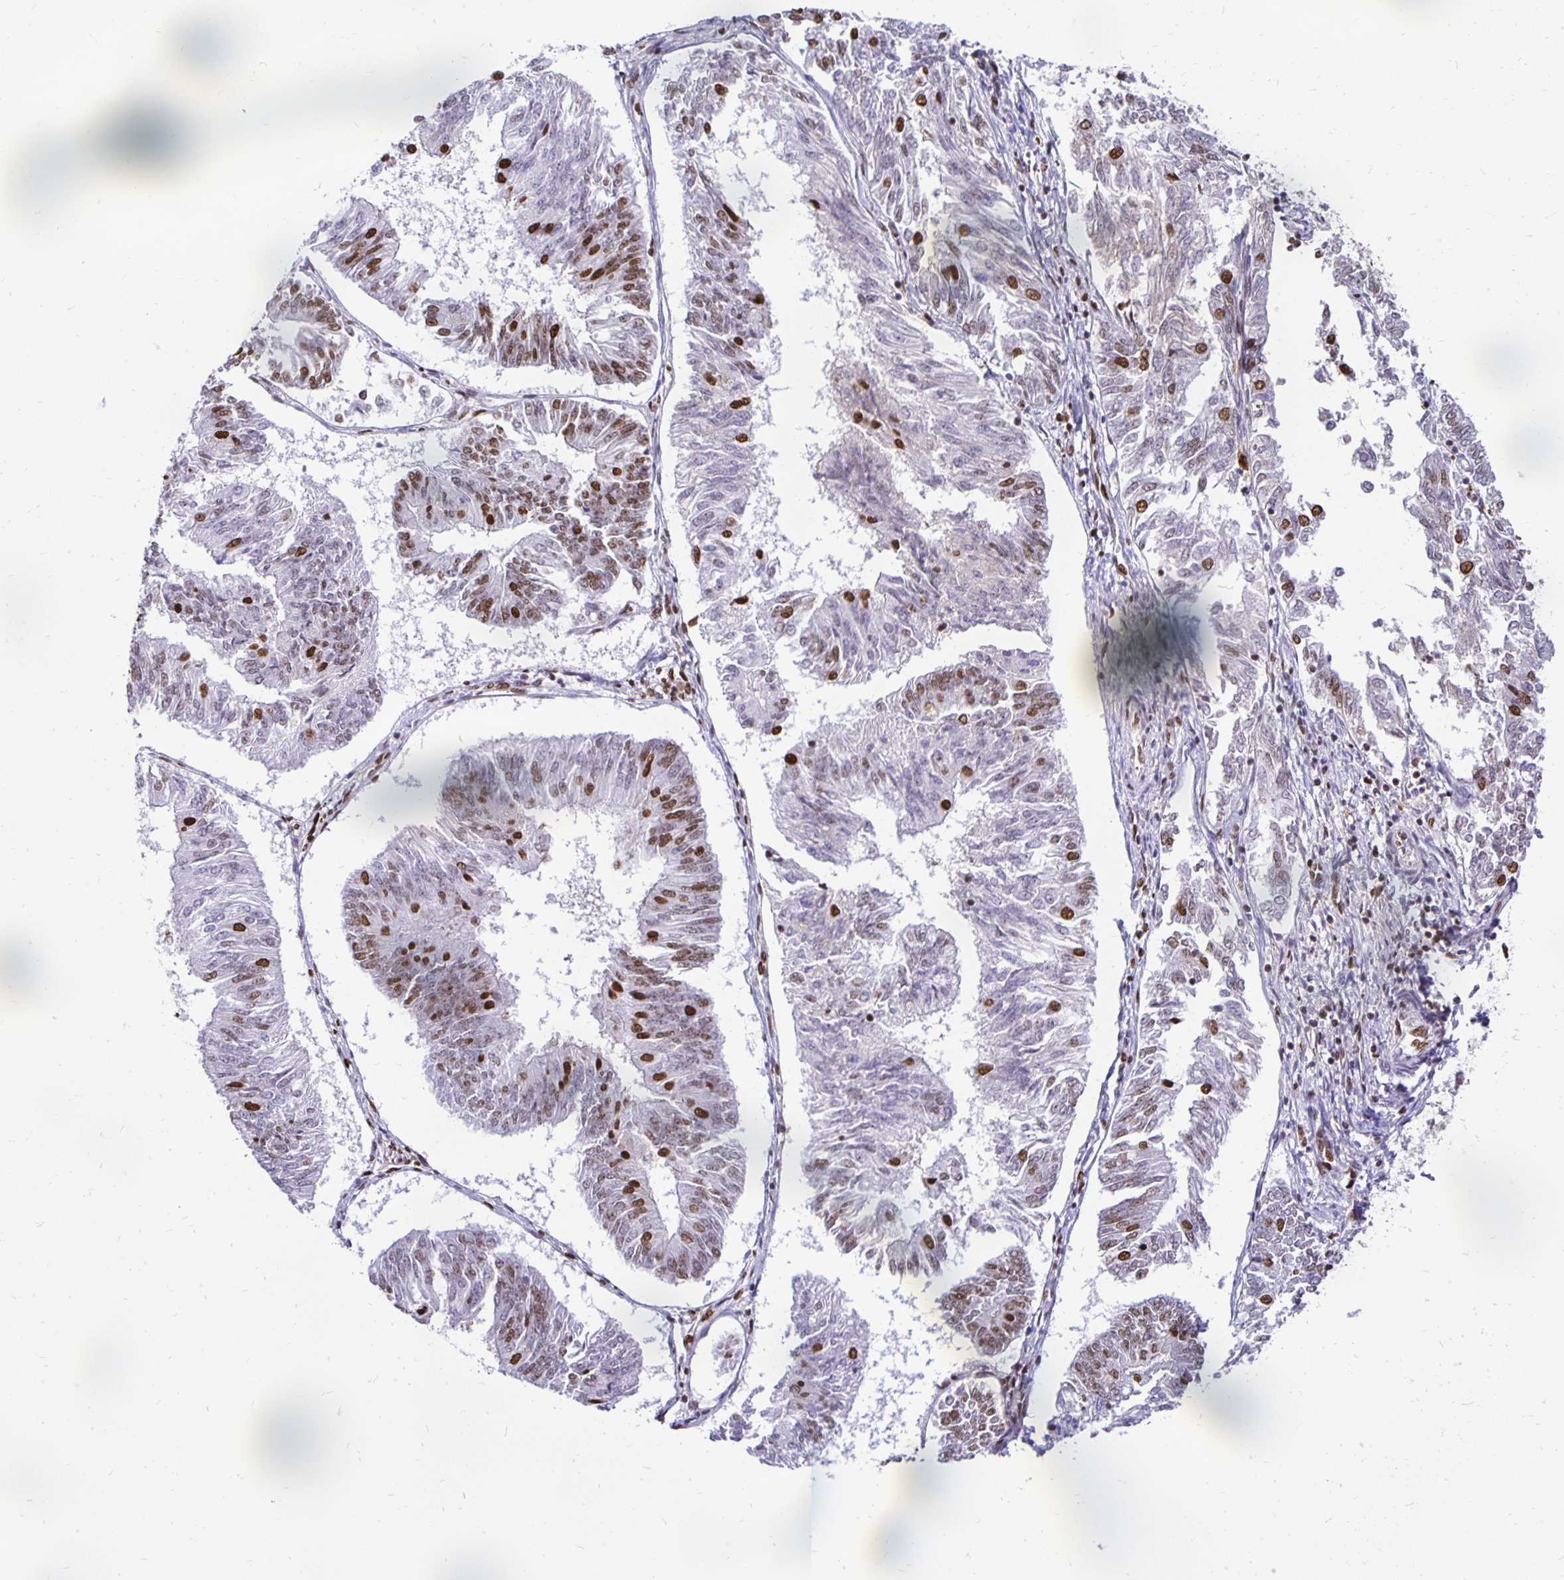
{"staining": {"intensity": "strong", "quantity": "25%-75%", "location": "nuclear"}, "tissue": "endometrial cancer", "cell_type": "Tumor cells", "image_type": "cancer", "snomed": [{"axis": "morphology", "description": "Adenocarcinoma, NOS"}, {"axis": "topography", "description": "Endometrium"}], "caption": "Endometrial adenocarcinoma stained for a protein exhibits strong nuclear positivity in tumor cells.", "gene": "ZNF579", "patient": {"sex": "female", "age": 58}}